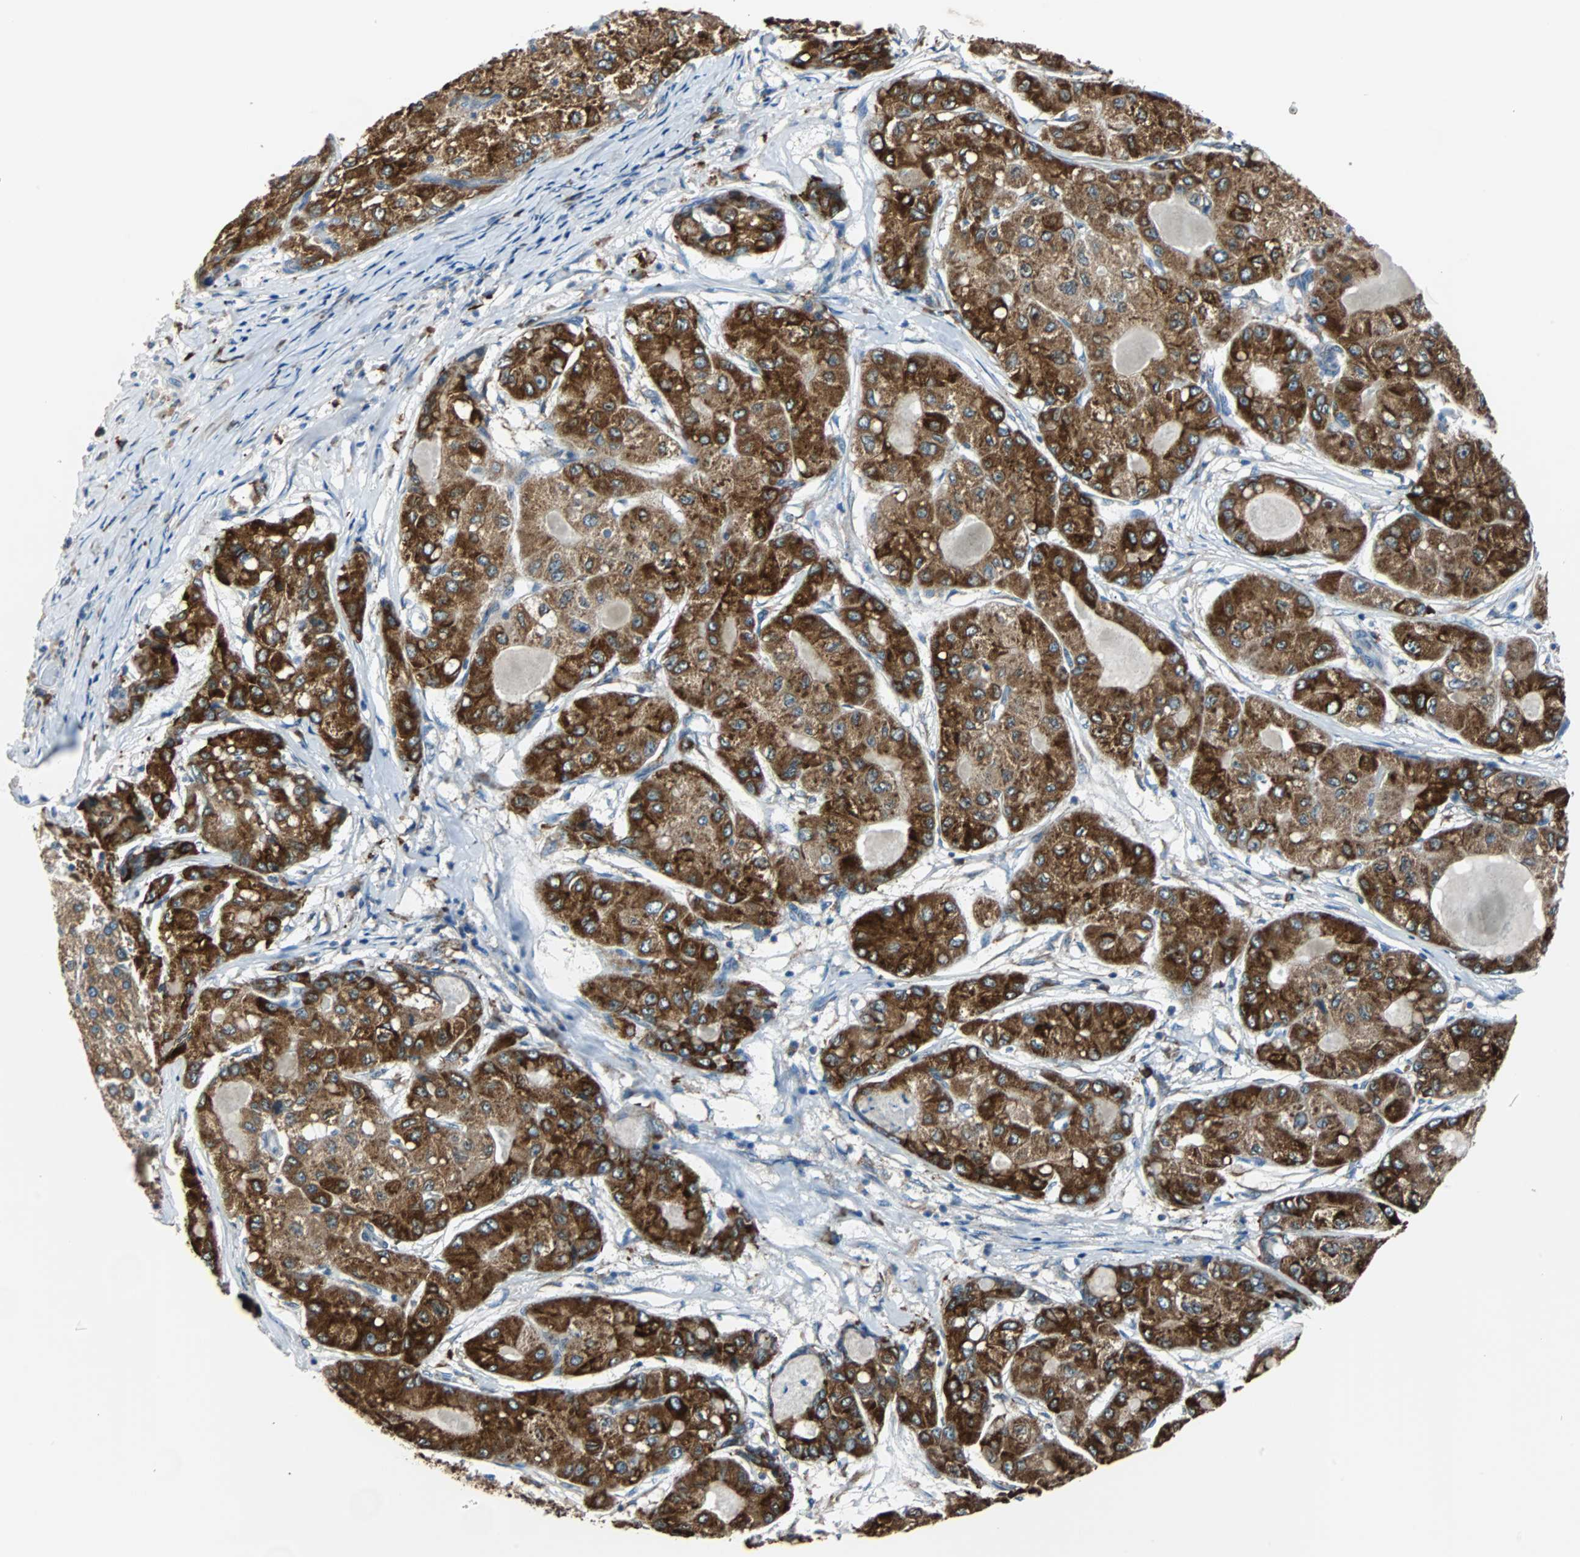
{"staining": {"intensity": "strong", "quantity": ">75%", "location": "cytoplasmic/membranous"}, "tissue": "liver cancer", "cell_type": "Tumor cells", "image_type": "cancer", "snomed": [{"axis": "morphology", "description": "Carcinoma, Hepatocellular, NOS"}, {"axis": "topography", "description": "Liver"}], "caption": "There is high levels of strong cytoplasmic/membranous expression in tumor cells of liver hepatocellular carcinoma, as demonstrated by immunohistochemical staining (brown color).", "gene": "PDIA4", "patient": {"sex": "male", "age": 80}}